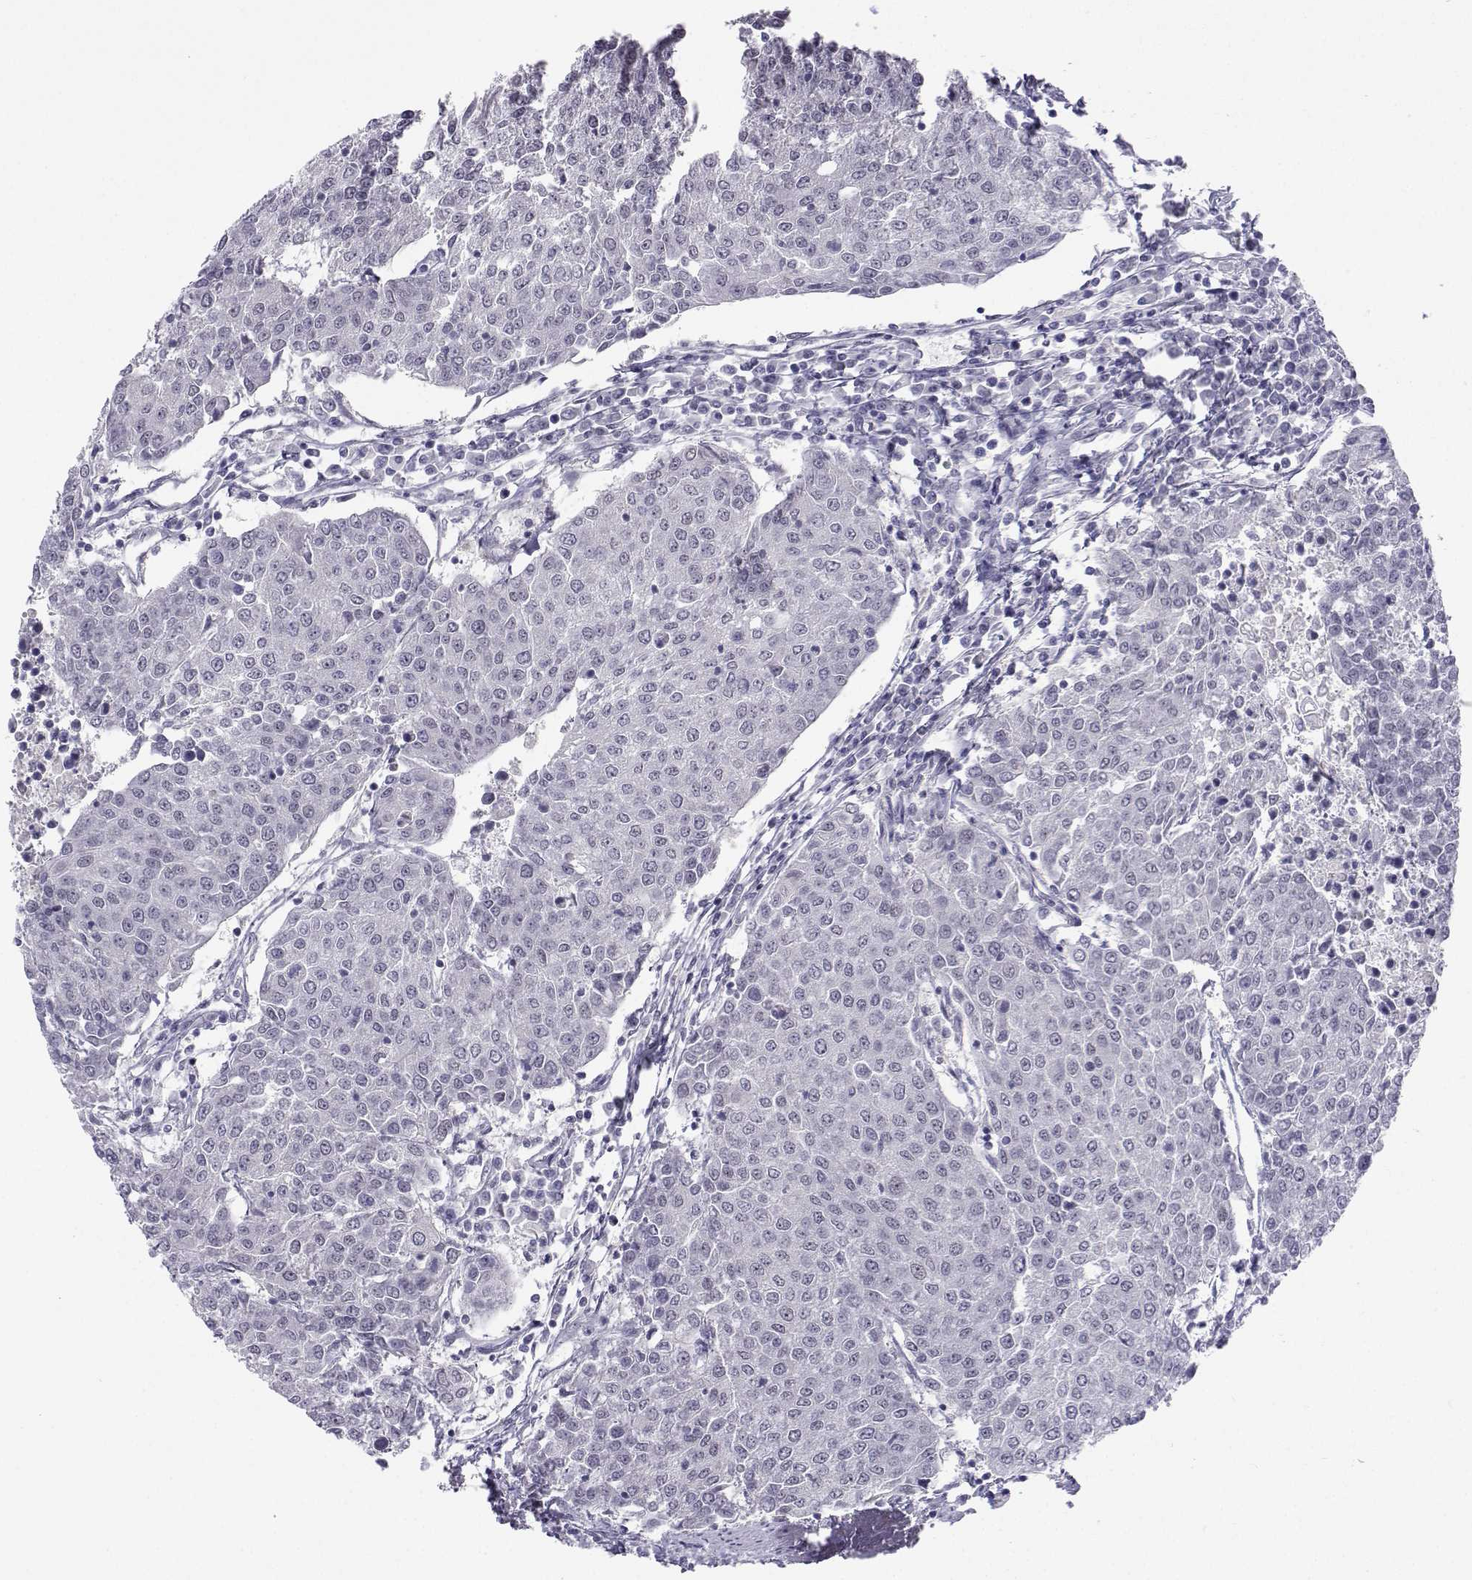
{"staining": {"intensity": "negative", "quantity": "none", "location": "none"}, "tissue": "urothelial cancer", "cell_type": "Tumor cells", "image_type": "cancer", "snomed": [{"axis": "morphology", "description": "Urothelial carcinoma, High grade"}, {"axis": "topography", "description": "Urinary bladder"}], "caption": "This is an immunohistochemistry (IHC) micrograph of urothelial cancer. There is no positivity in tumor cells.", "gene": "MED26", "patient": {"sex": "female", "age": 85}}